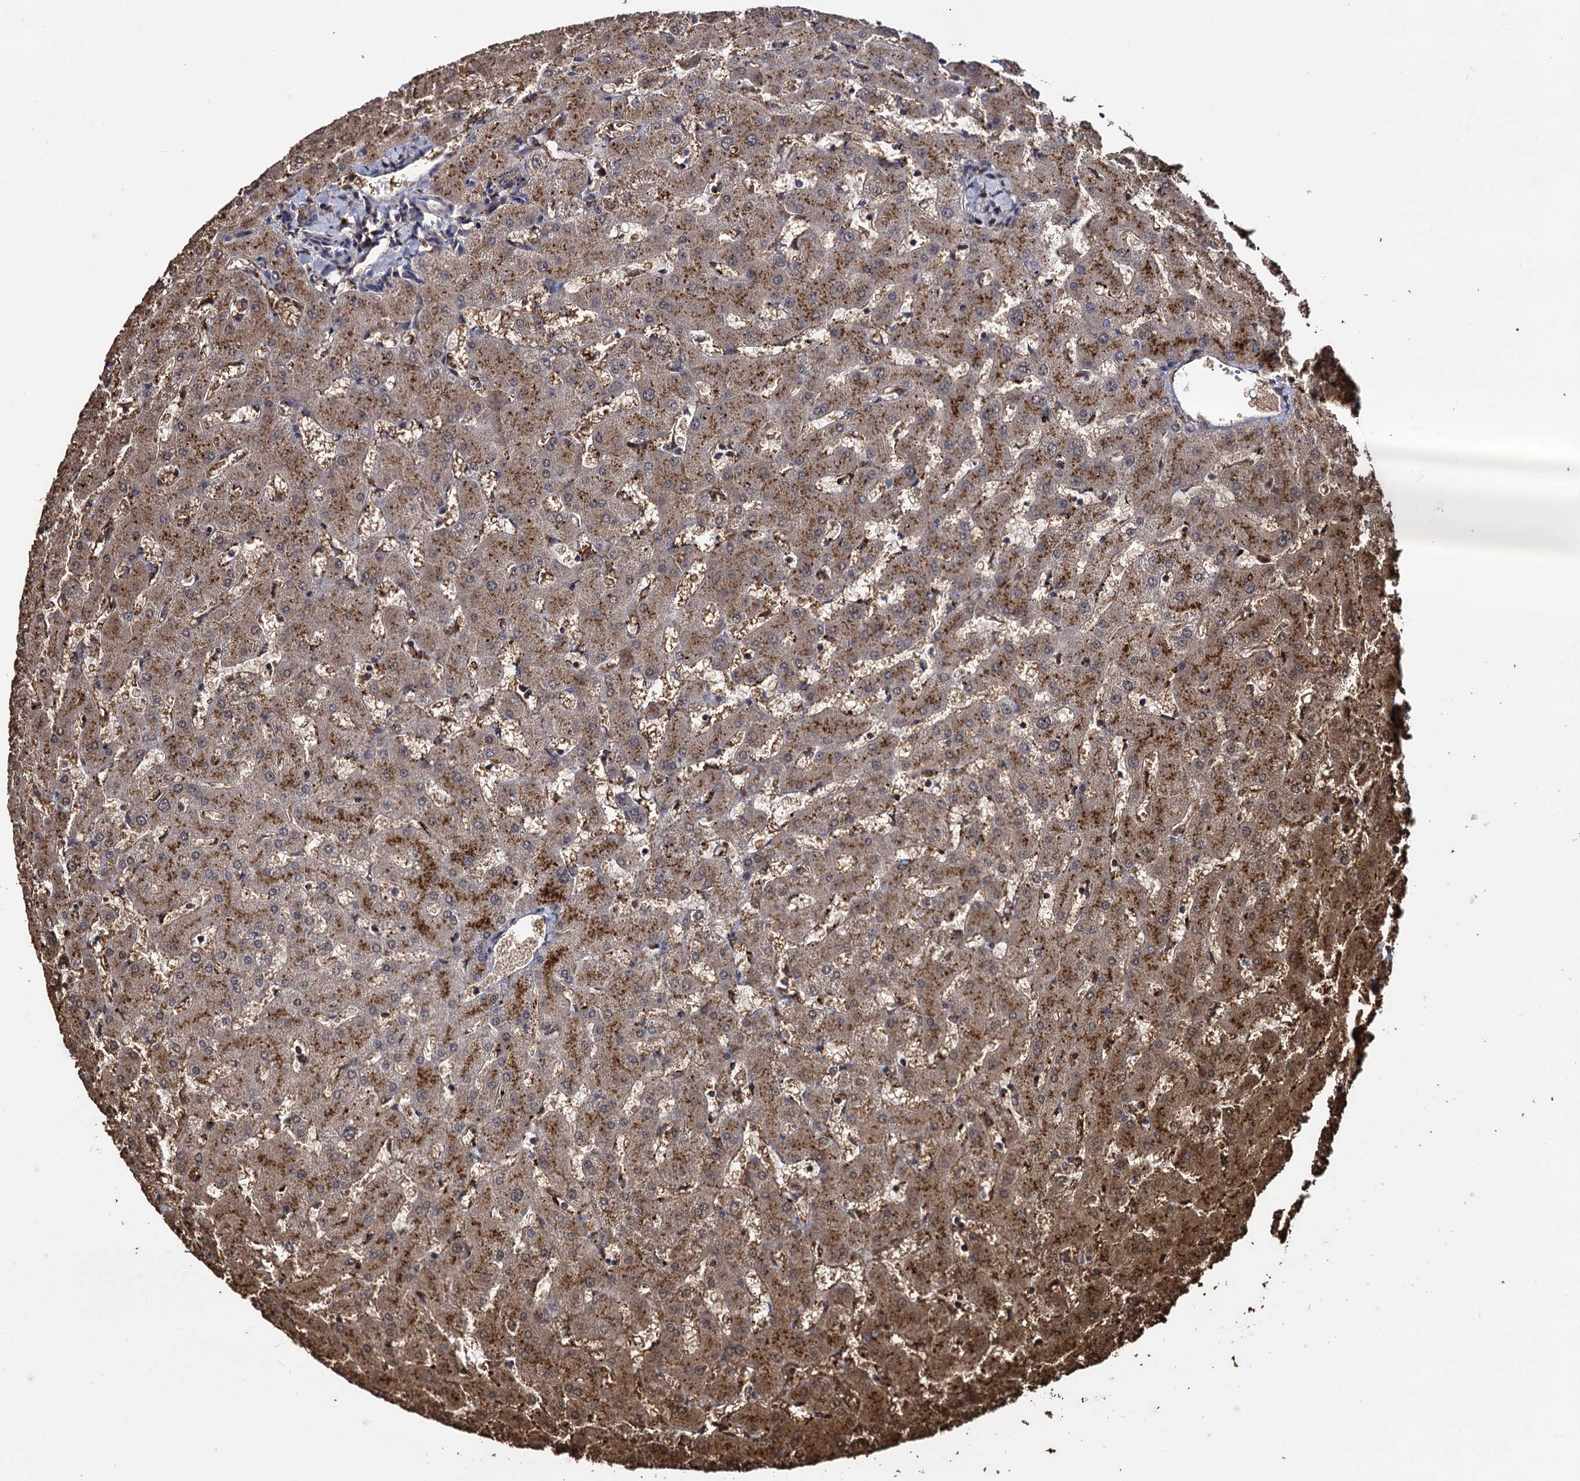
{"staining": {"intensity": "moderate", "quantity": "<25%", "location": "cytoplasmic/membranous"}, "tissue": "liver", "cell_type": "Cholangiocytes", "image_type": "normal", "snomed": [{"axis": "morphology", "description": "Normal tissue, NOS"}, {"axis": "topography", "description": "Liver"}], "caption": "A brown stain highlights moderate cytoplasmic/membranous expression of a protein in cholangiocytes of benign human liver. (Stains: DAB (3,3'-diaminobenzidine) in brown, nuclei in blue, Microscopy: brightfield microscopy at high magnification).", "gene": "MICAL2", "patient": {"sex": "female", "age": 63}}